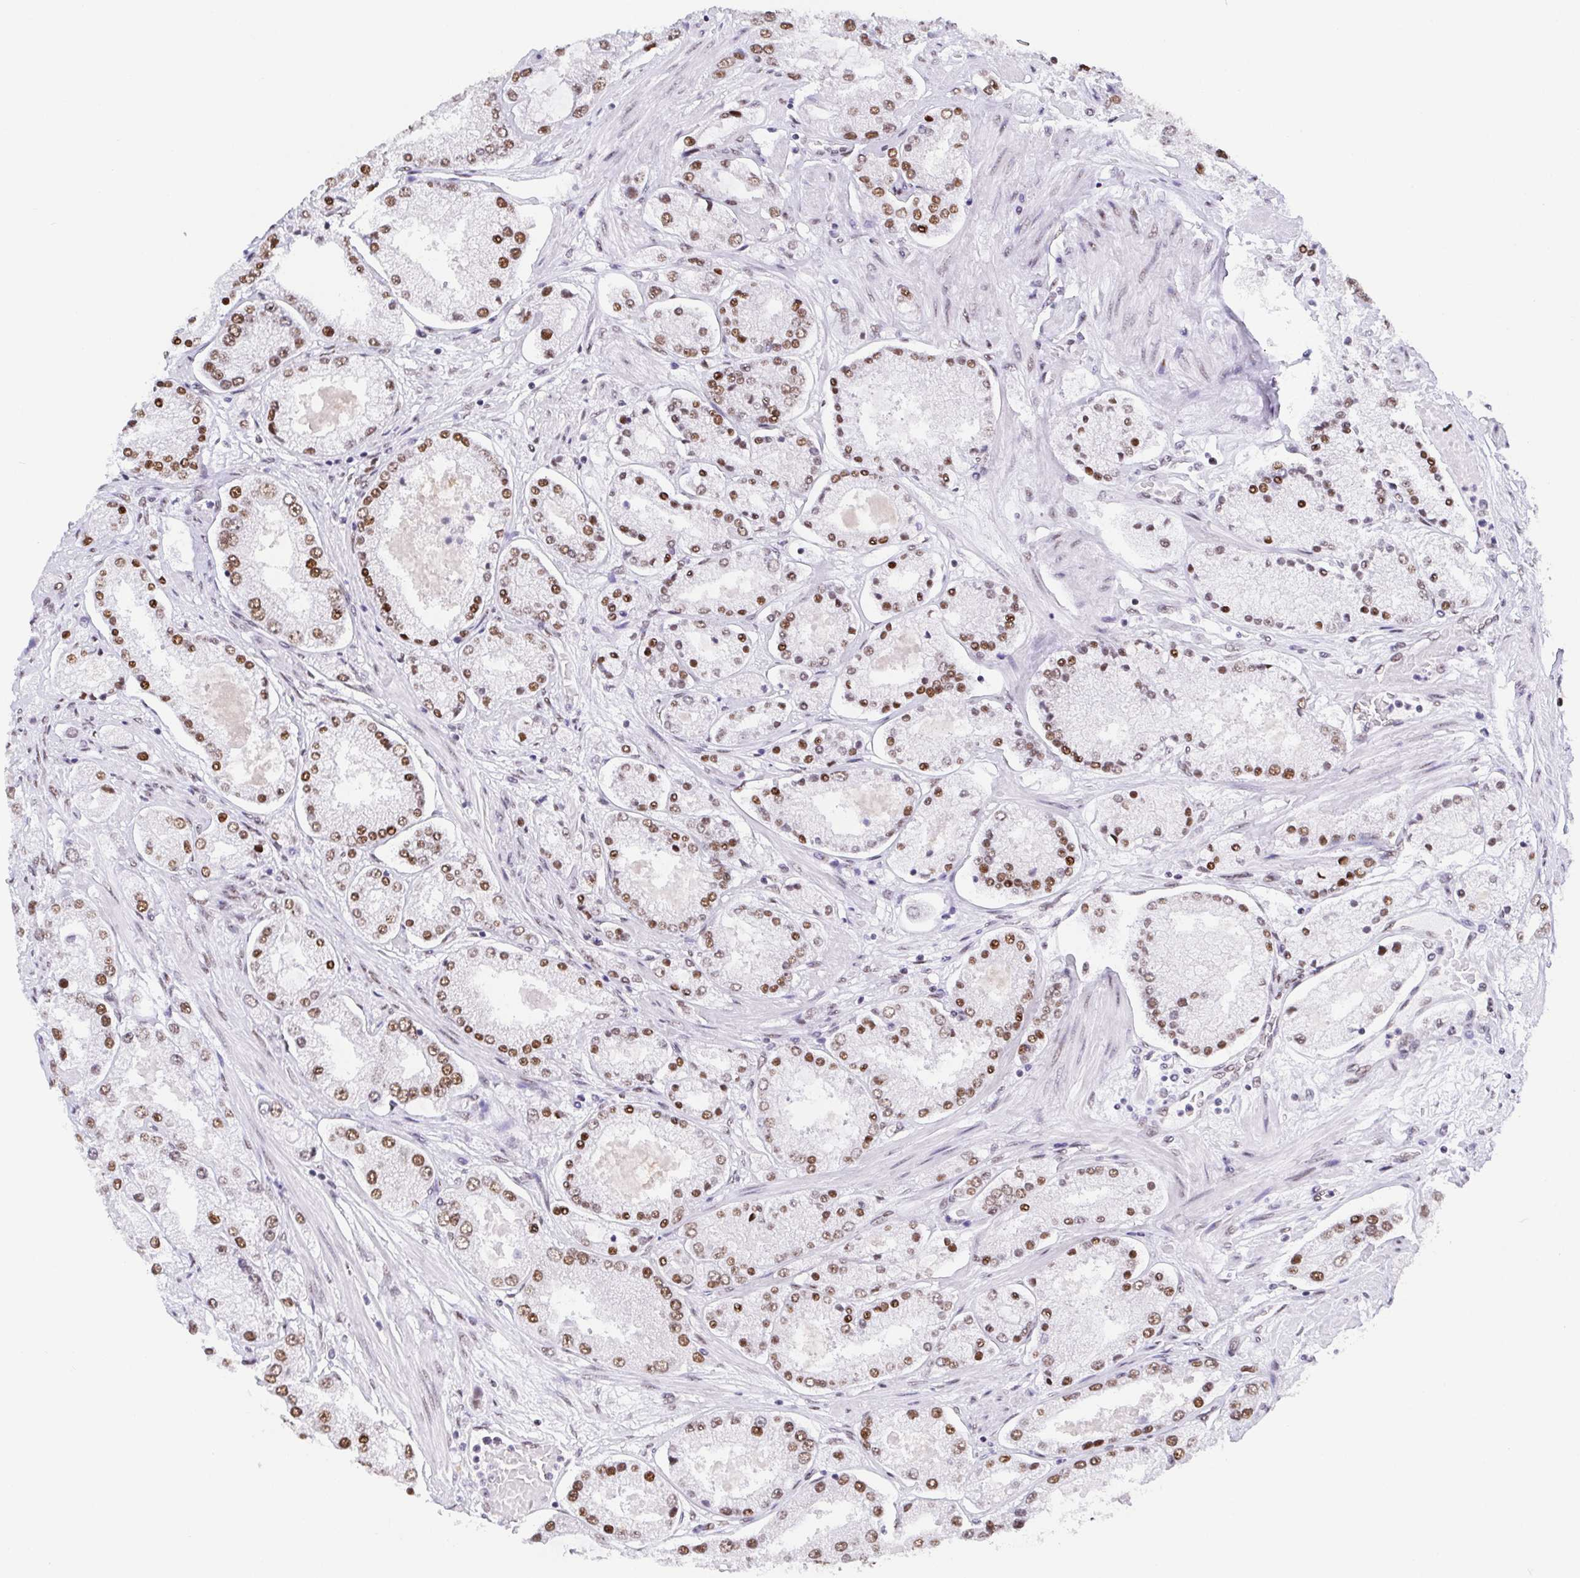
{"staining": {"intensity": "moderate", "quantity": ">75%", "location": "nuclear"}, "tissue": "prostate cancer", "cell_type": "Tumor cells", "image_type": "cancer", "snomed": [{"axis": "morphology", "description": "Adenocarcinoma, High grade"}, {"axis": "topography", "description": "Prostate"}], "caption": "The immunohistochemical stain labels moderate nuclear expression in tumor cells of prostate high-grade adenocarcinoma tissue.", "gene": "SLC7A10", "patient": {"sex": "male", "age": 69}}